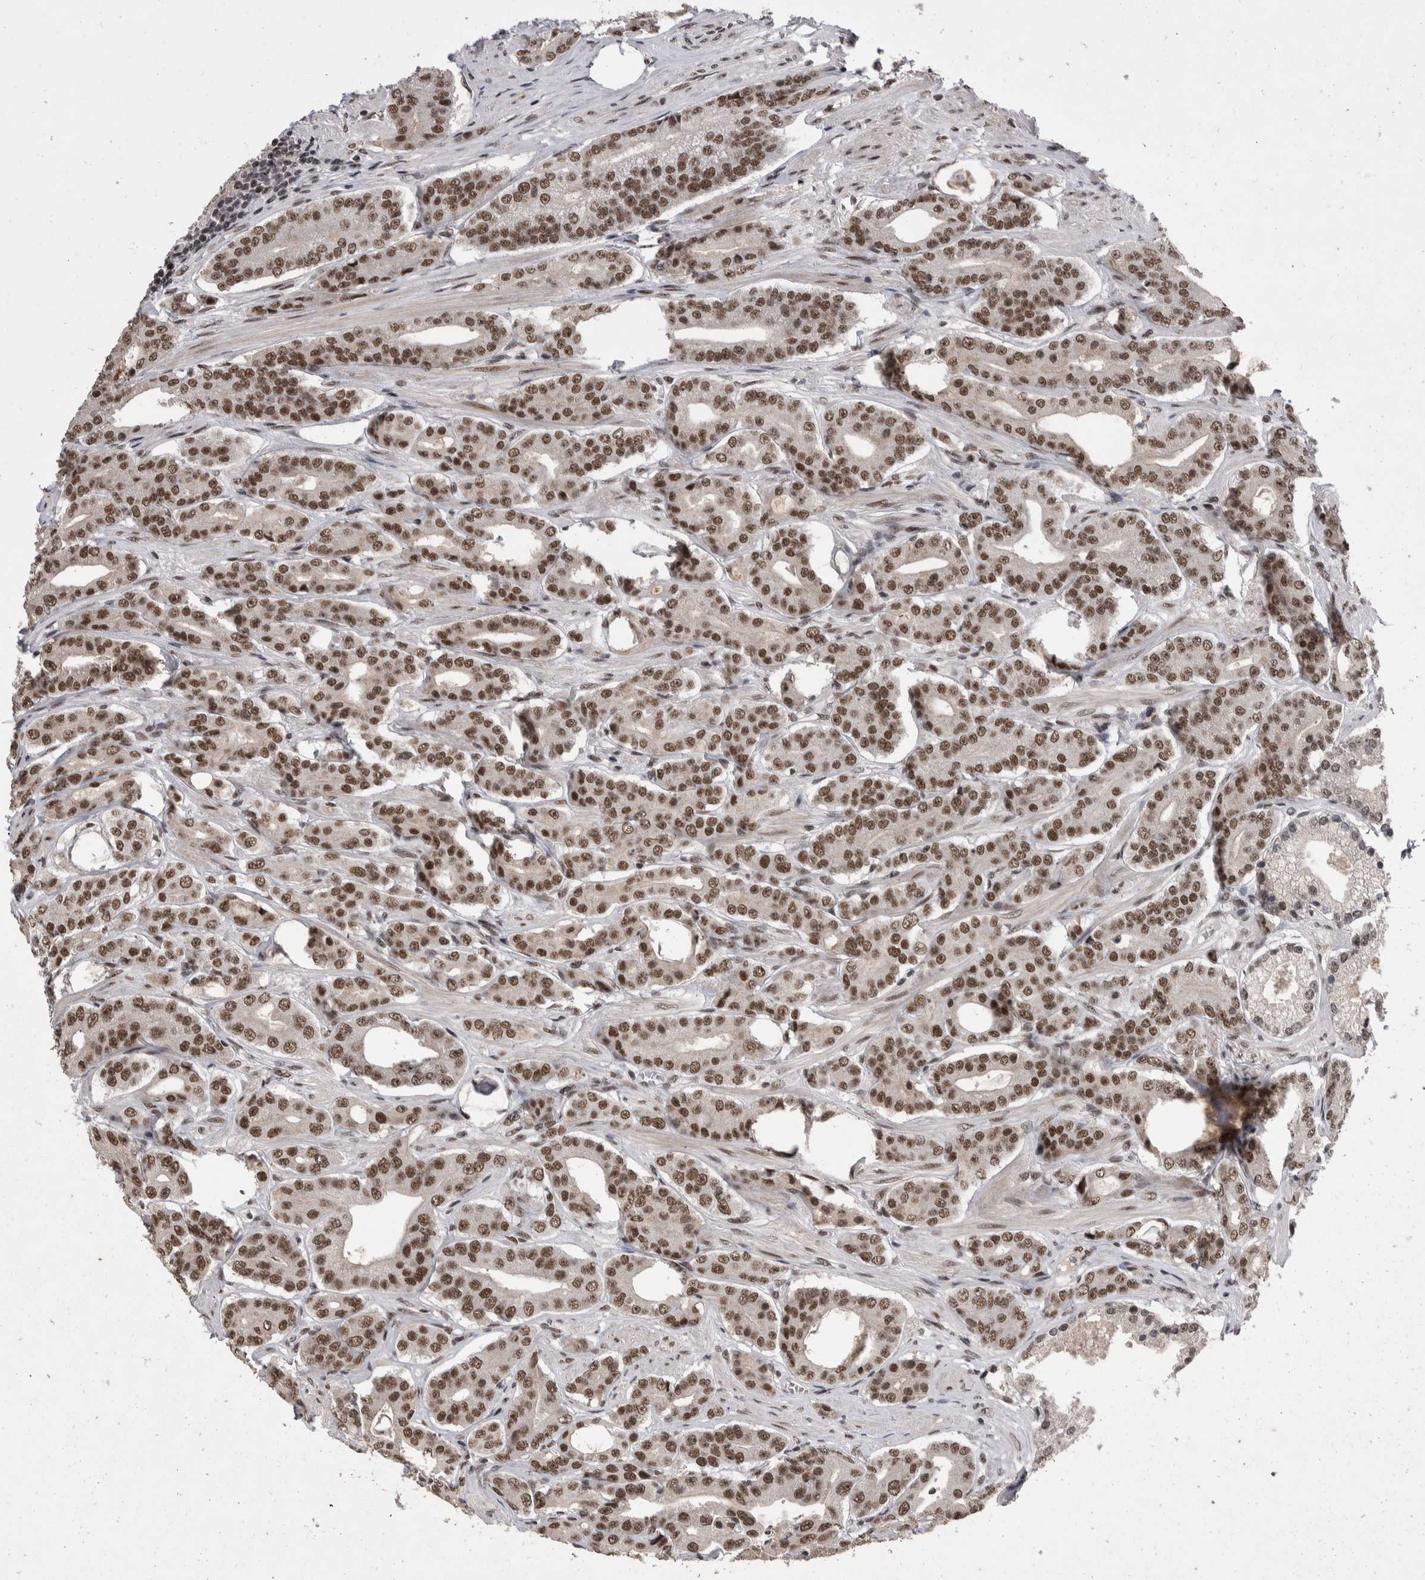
{"staining": {"intensity": "moderate", "quantity": ">75%", "location": "nuclear"}, "tissue": "prostate cancer", "cell_type": "Tumor cells", "image_type": "cancer", "snomed": [{"axis": "morphology", "description": "Adenocarcinoma, High grade"}, {"axis": "topography", "description": "Prostate"}], "caption": "IHC (DAB) staining of human prostate high-grade adenocarcinoma displays moderate nuclear protein positivity in approximately >75% of tumor cells. Using DAB (3,3'-diaminobenzidine) (brown) and hematoxylin (blue) stains, captured at high magnification using brightfield microscopy.", "gene": "DMTF1", "patient": {"sex": "male", "age": 71}}